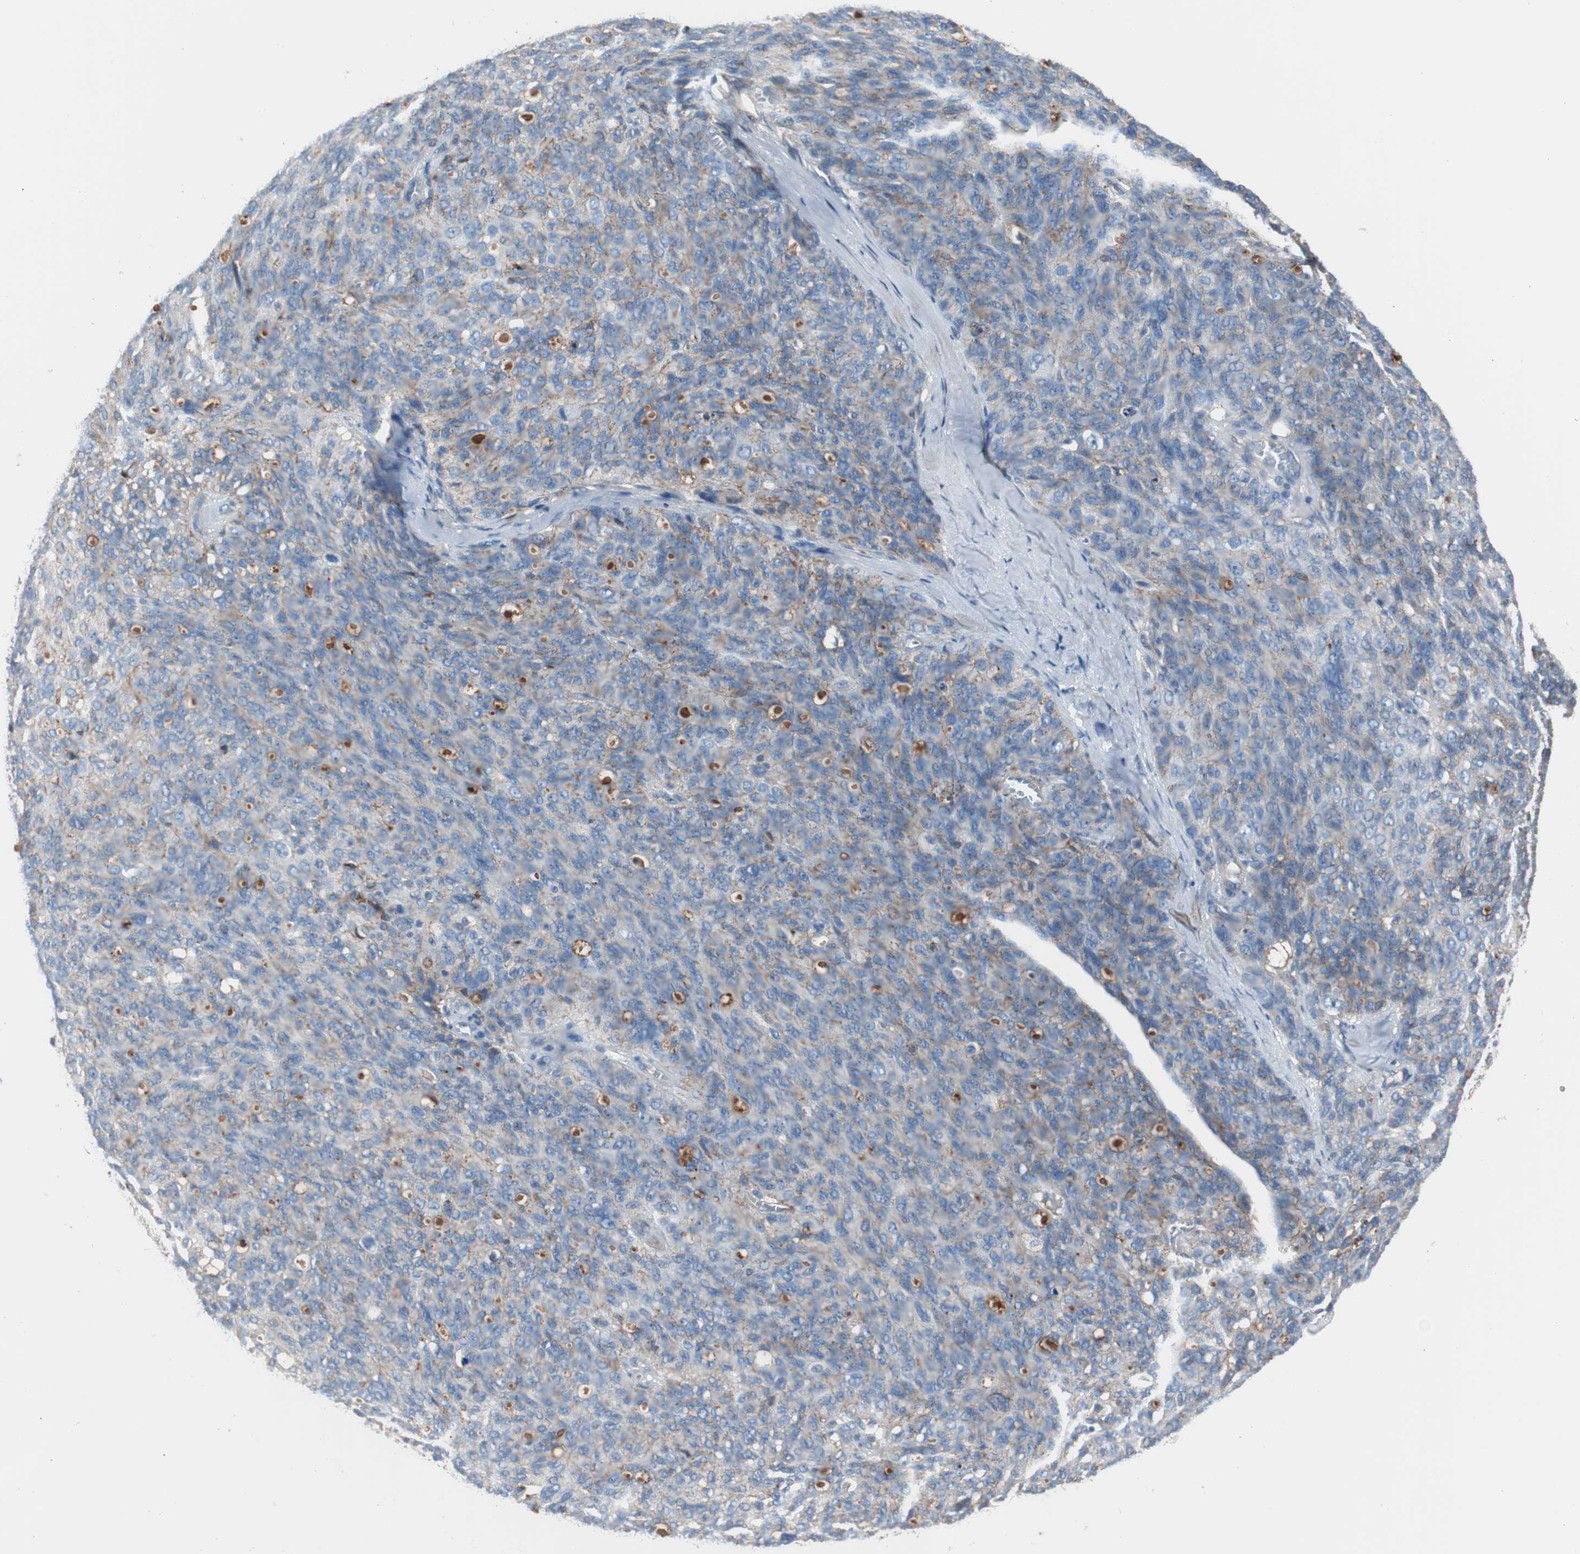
{"staining": {"intensity": "weak", "quantity": "25%-75%", "location": "cytoplasmic/membranous"}, "tissue": "ovarian cancer", "cell_type": "Tumor cells", "image_type": "cancer", "snomed": [{"axis": "morphology", "description": "Carcinoma, endometroid"}, {"axis": "topography", "description": "Ovary"}], "caption": "Immunohistochemical staining of ovarian cancer (endometroid carcinoma) shows low levels of weak cytoplasmic/membranous protein positivity in approximately 25%-75% of tumor cells.", "gene": "CD81", "patient": {"sex": "female", "age": 60}}